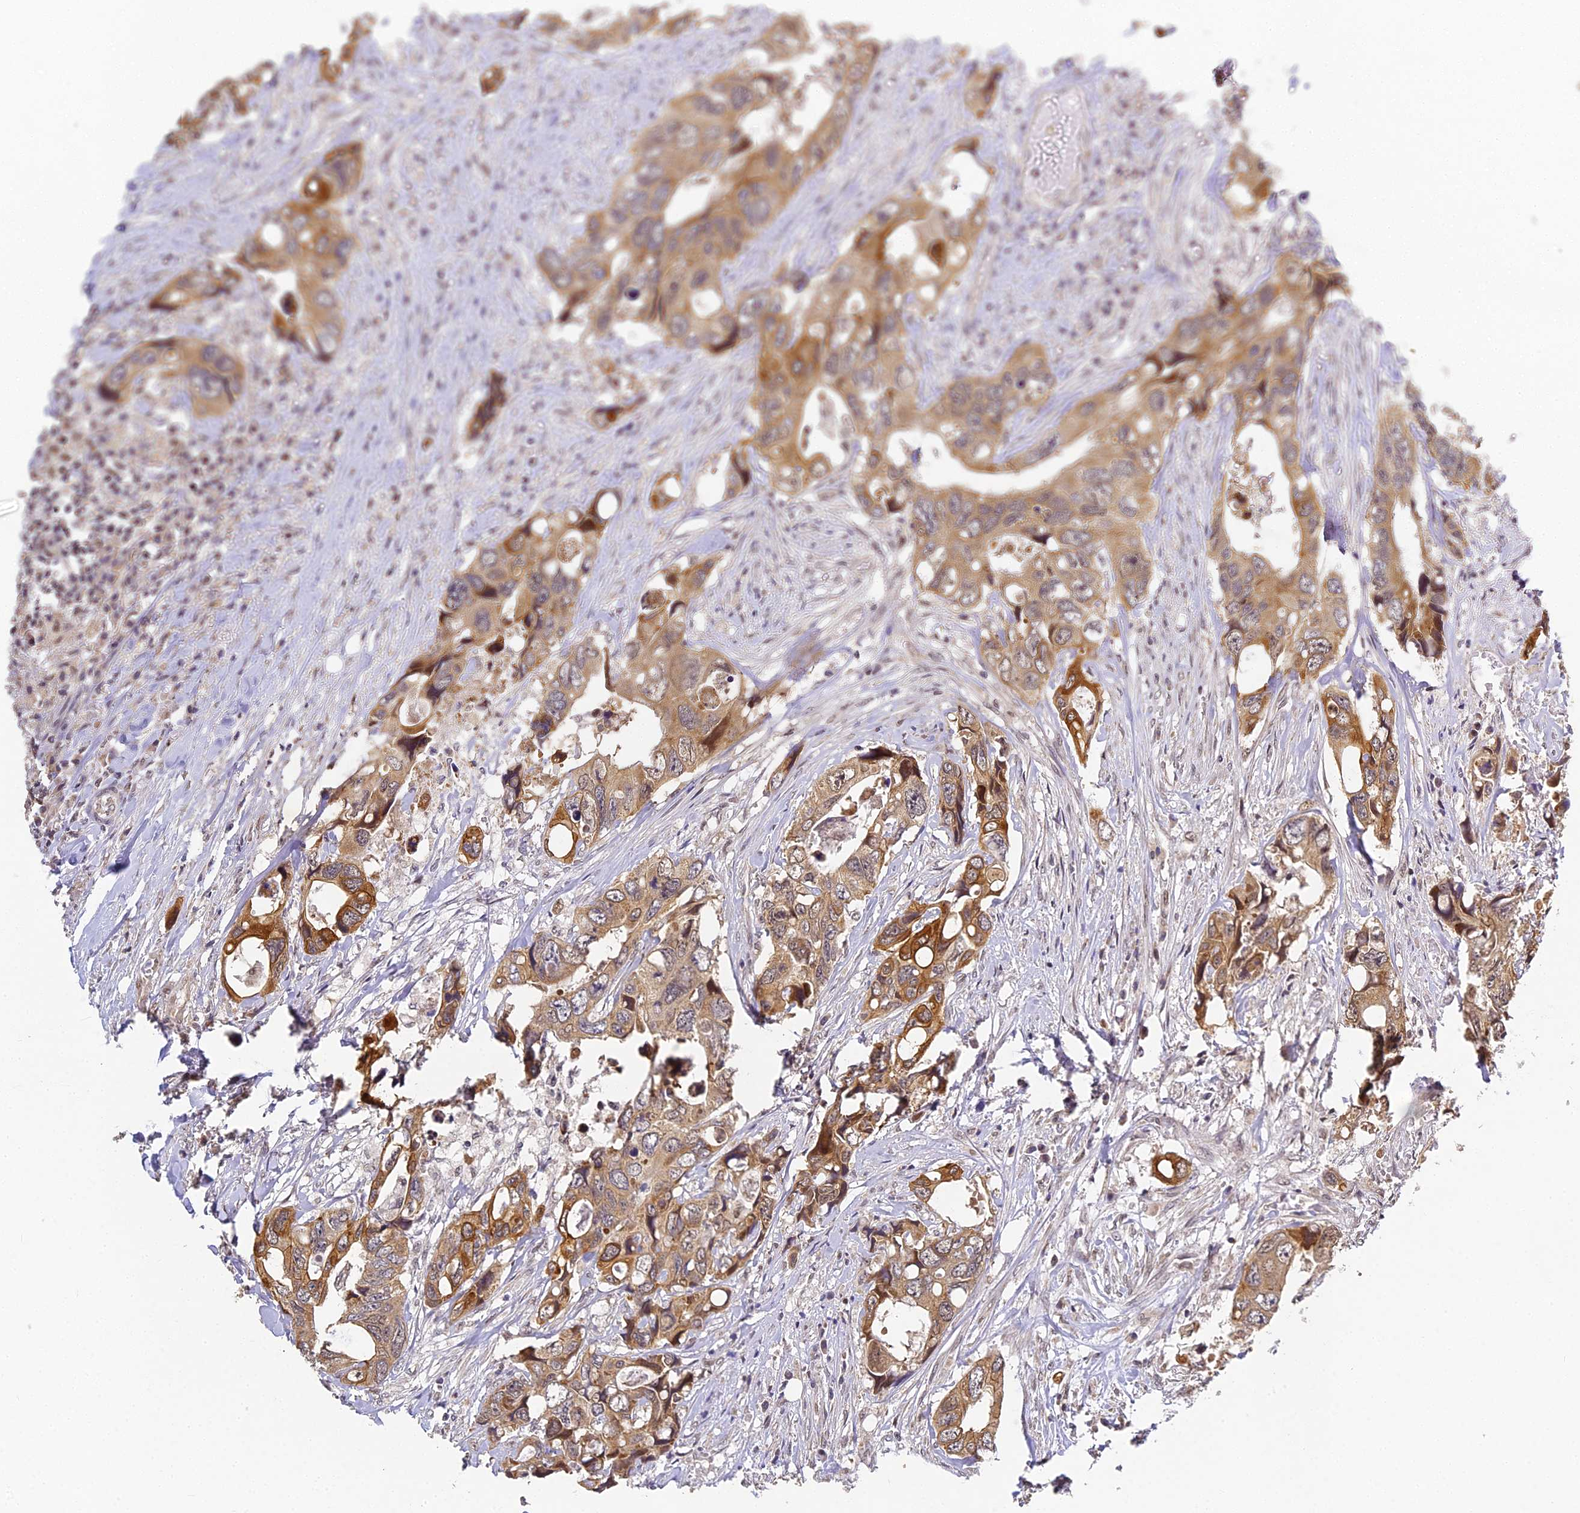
{"staining": {"intensity": "moderate", "quantity": ">75%", "location": "cytoplasmic/membranous,nuclear"}, "tissue": "colorectal cancer", "cell_type": "Tumor cells", "image_type": "cancer", "snomed": [{"axis": "morphology", "description": "Adenocarcinoma, NOS"}, {"axis": "topography", "description": "Rectum"}], "caption": "Colorectal cancer stained for a protein shows moderate cytoplasmic/membranous and nuclear positivity in tumor cells.", "gene": "DNAAF10", "patient": {"sex": "male", "age": 57}}